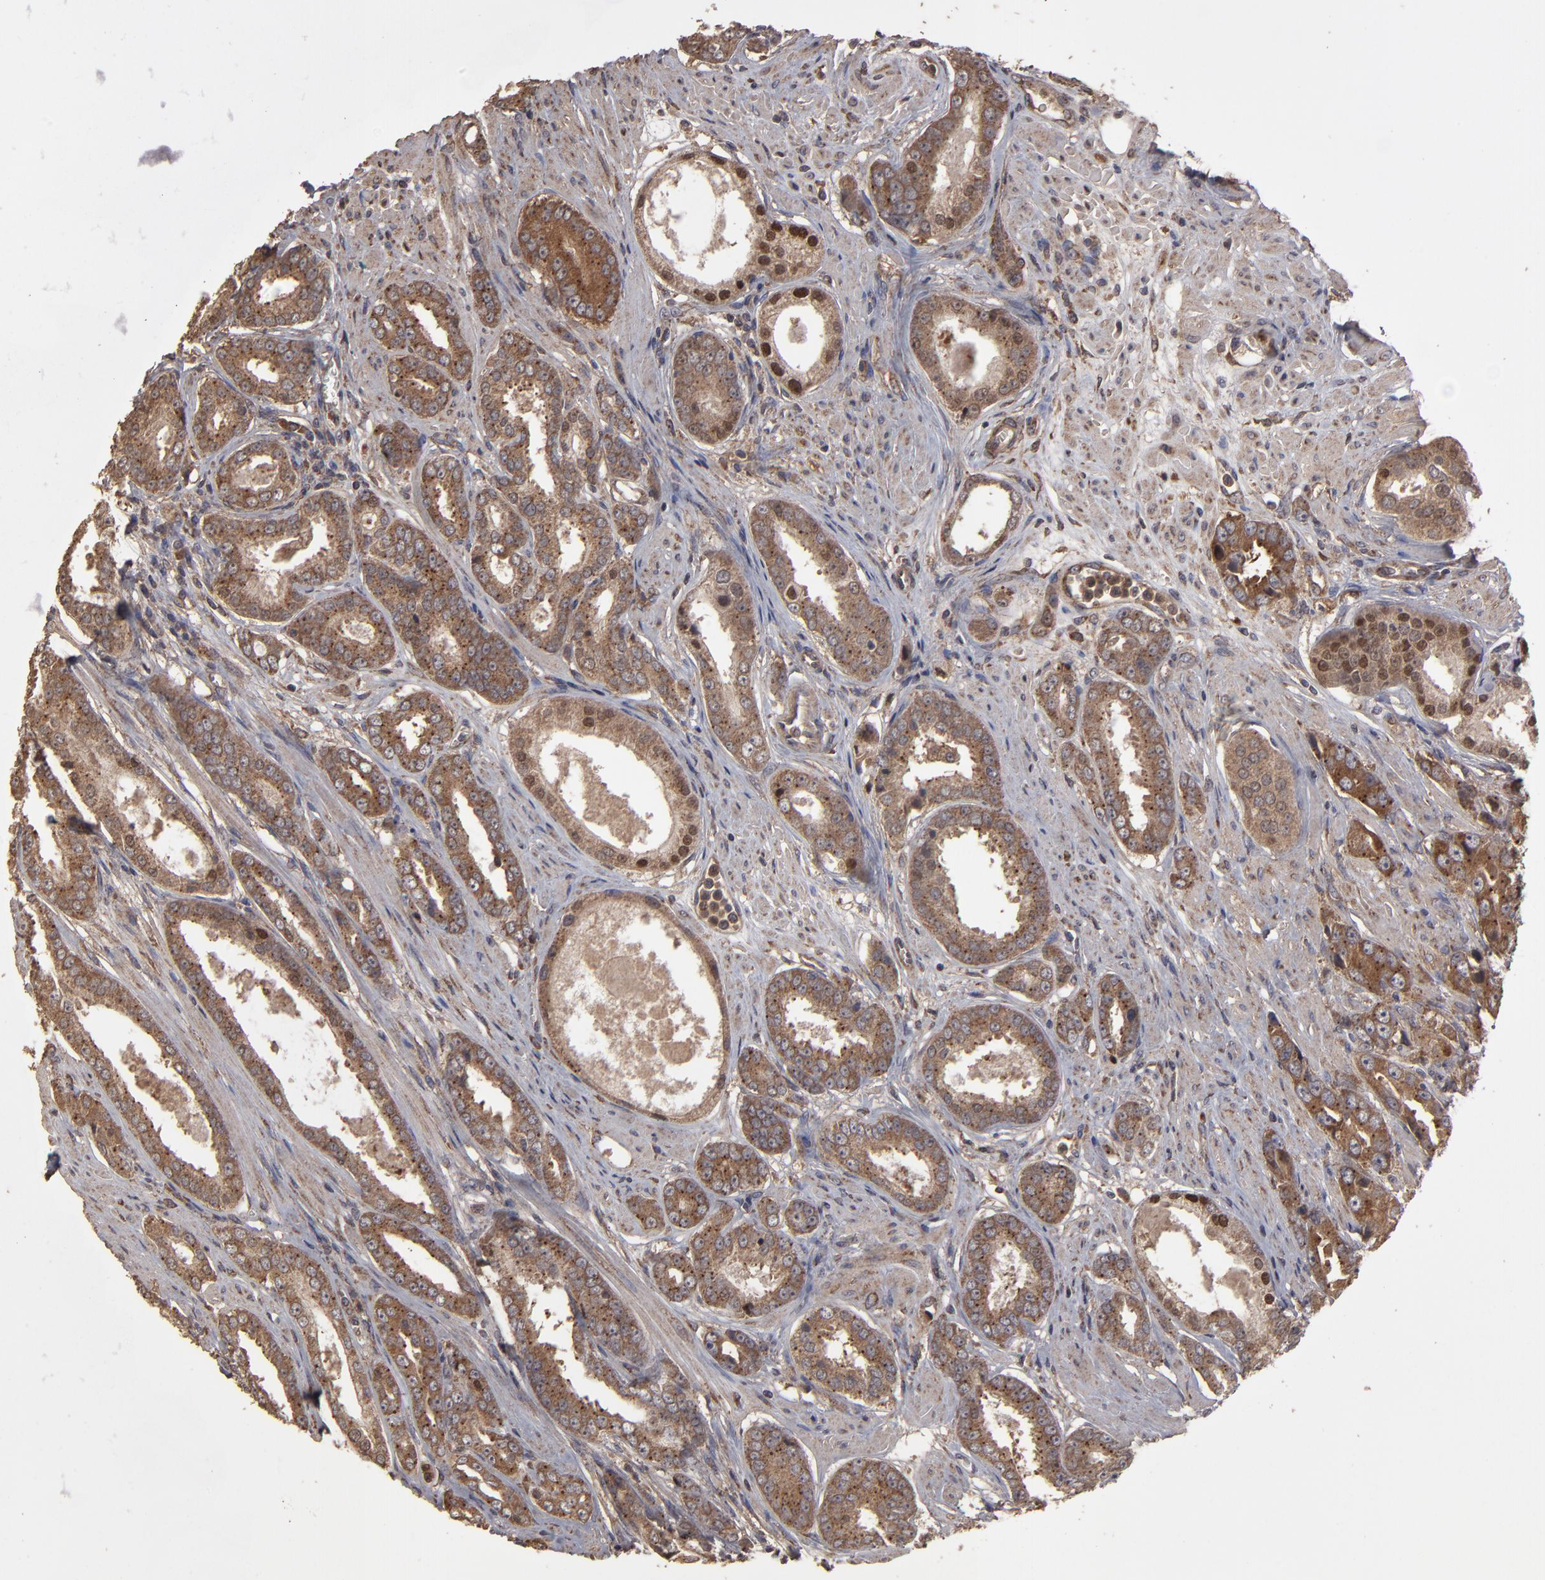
{"staining": {"intensity": "moderate", "quantity": ">75%", "location": "cytoplasmic/membranous"}, "tissue": "prostate cancer", "cell_type": "Tumor cells", "image_type": "cancer", "snomed": [{"axis": "morphology", "description": "Adenocarcinoma, Medium grade"}, {"axis": "topography", "description": "Prostate"}], "caption": "Prostate adenocarcinoma (medium-grade) was stained to show a protein in brown. There is medium levels of moderate cytoplasmic/membranous expression in approximately >75% of tumor cells.", "gene": "MMP2", "patient": {"sex": "male", "age": 53}}